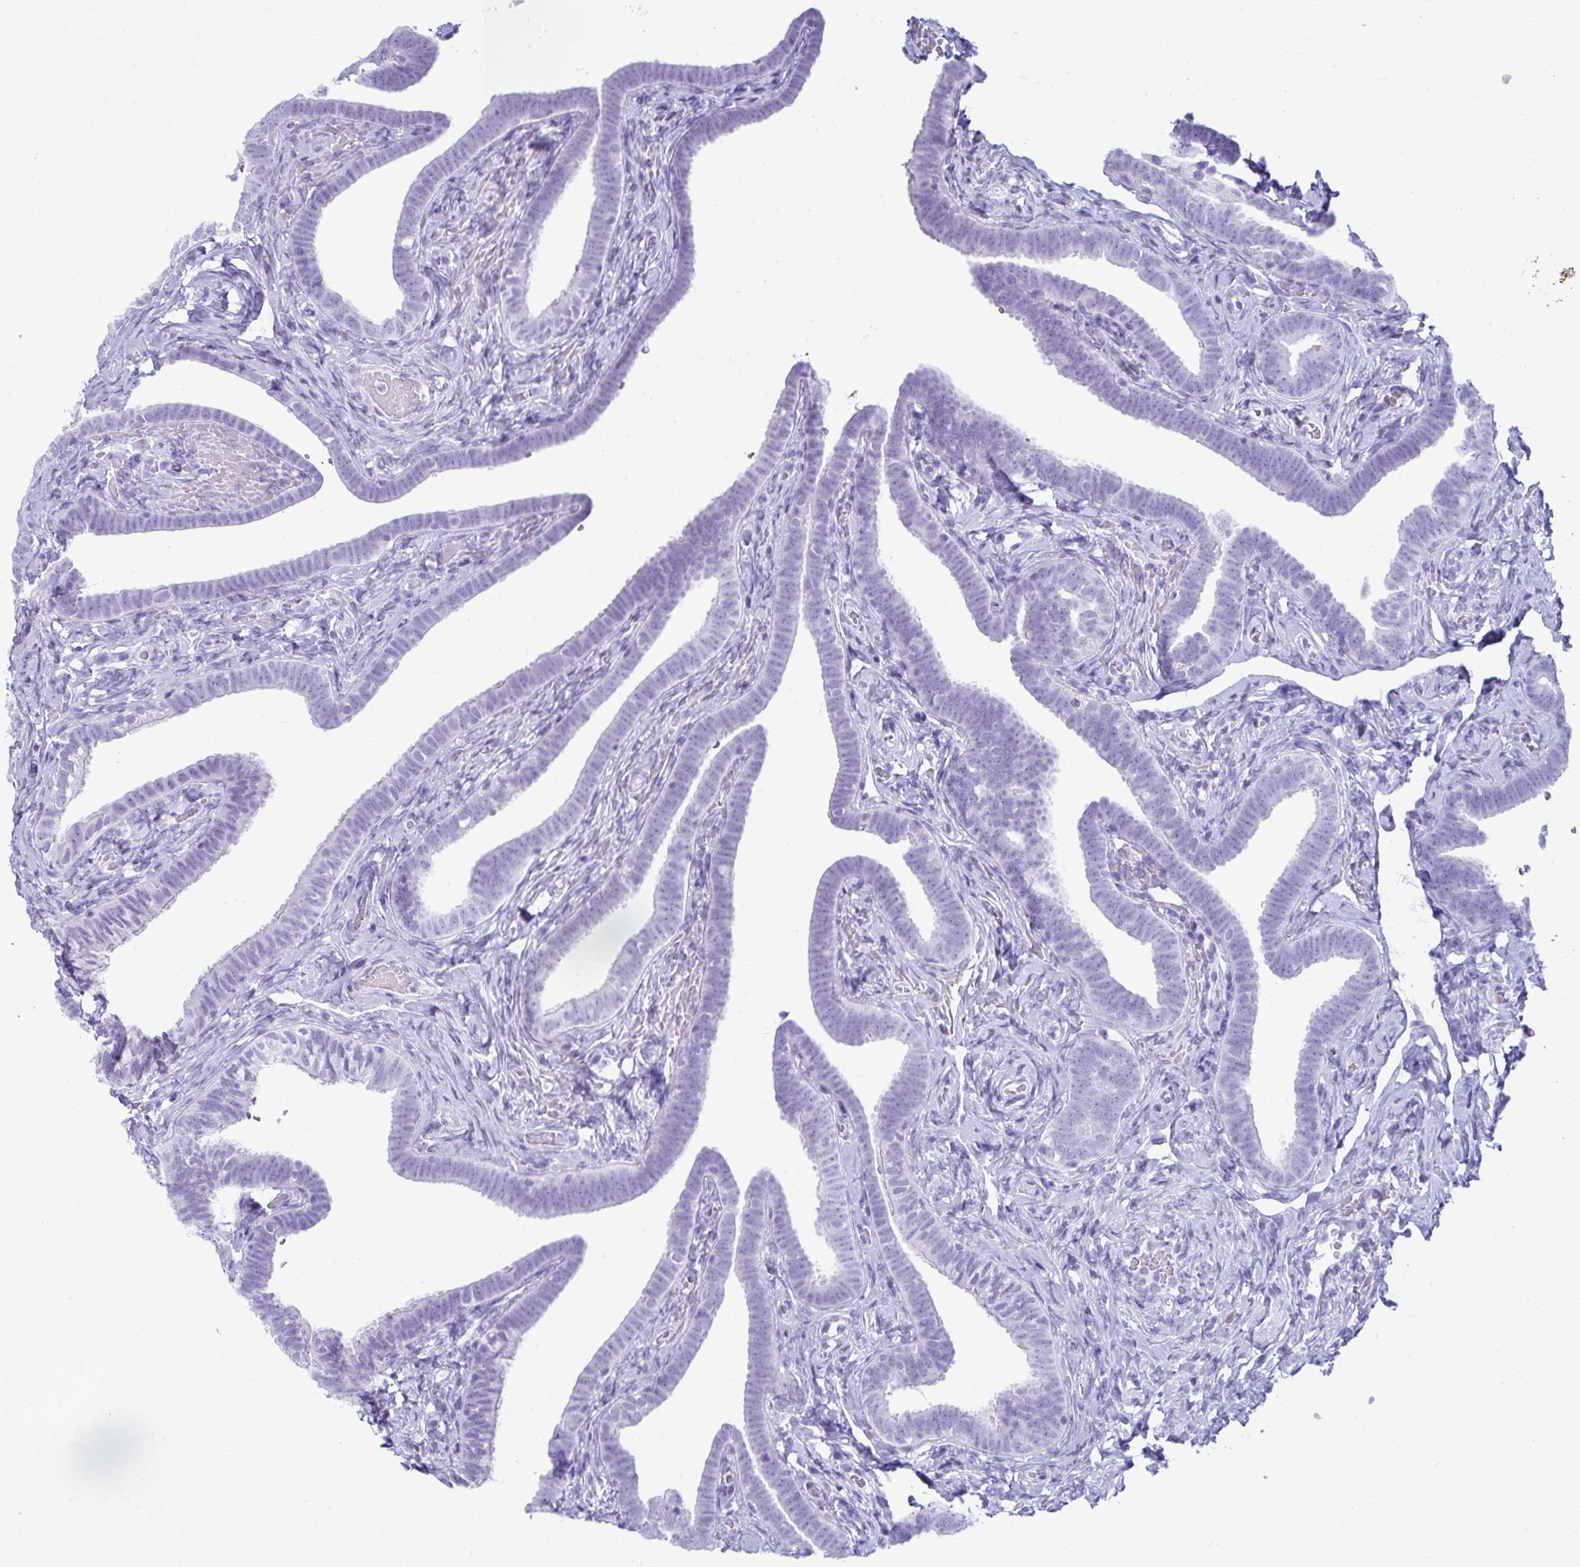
{"staining": {"intensity": "negative", "quantity": "none", "location": "none"}, "tissue": "fallopian tube", "cell_type": "Glandular cells", "image_type": "normal", "snomed": [{"axis": "morphology", "description": "Normal tissue, NOS"}, {"axis": "topography", "description": "Fallopian tube"}], "caption": "Glandular cells show no significant protein staining in benign fallopian tube. (Stains: DAB (3,3'-diaminobenzidine) immunohistochemistry (IHC) with hematoxylin counter stain, Microscopy: brightfield microscopy at high magnification).", "gene": "ATP4B", "patient": {"sex": "female", "age": 69}}